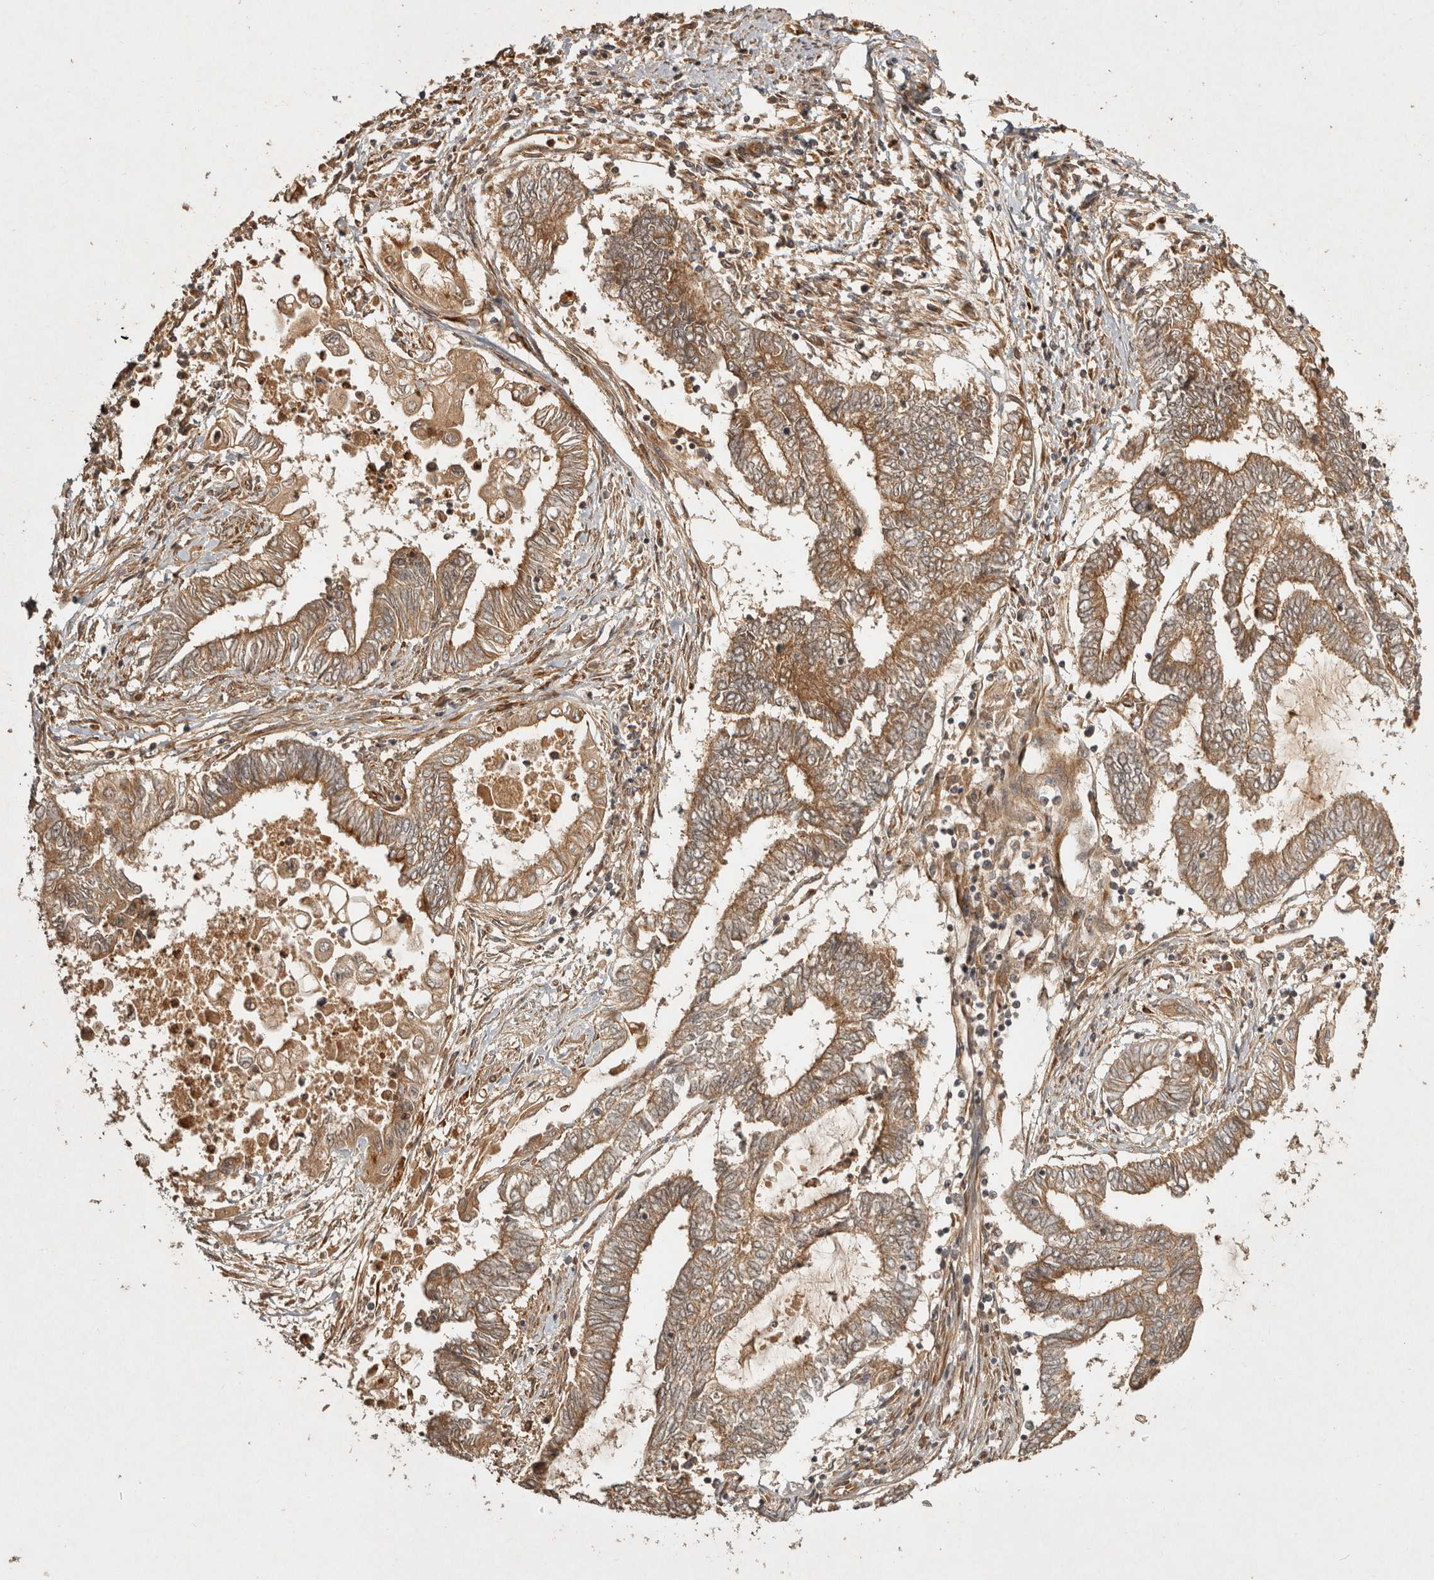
{"staining": {"intensity": "moderate", "quantity": ">75%", "location": "cytoplasmic/membranous"}, "tissue": "endometrial cancer", "cell_type": "Tumor cells", "image_type": "cancer", "snomed": [{"axis": "morphology", "description": "Adenocarcinoma, NOS"}, {"axis": "topography", "description": "Uterus"}, {"axis": "topography", "description": "Endometrium"}], "caption": "Immunohistochemical staining of adenocarcinoma (endometrial) displays medium levels of moderate cytoplasmic/membranous positivity in about >75% of tumor cells. The staining is performed using DAB brown chromogen to label protein expression. The nuclei are counter-stained blue using hematoxylin.", "gene": "CAMSAP2", "patient": {"sex": "female", "age": 70}}